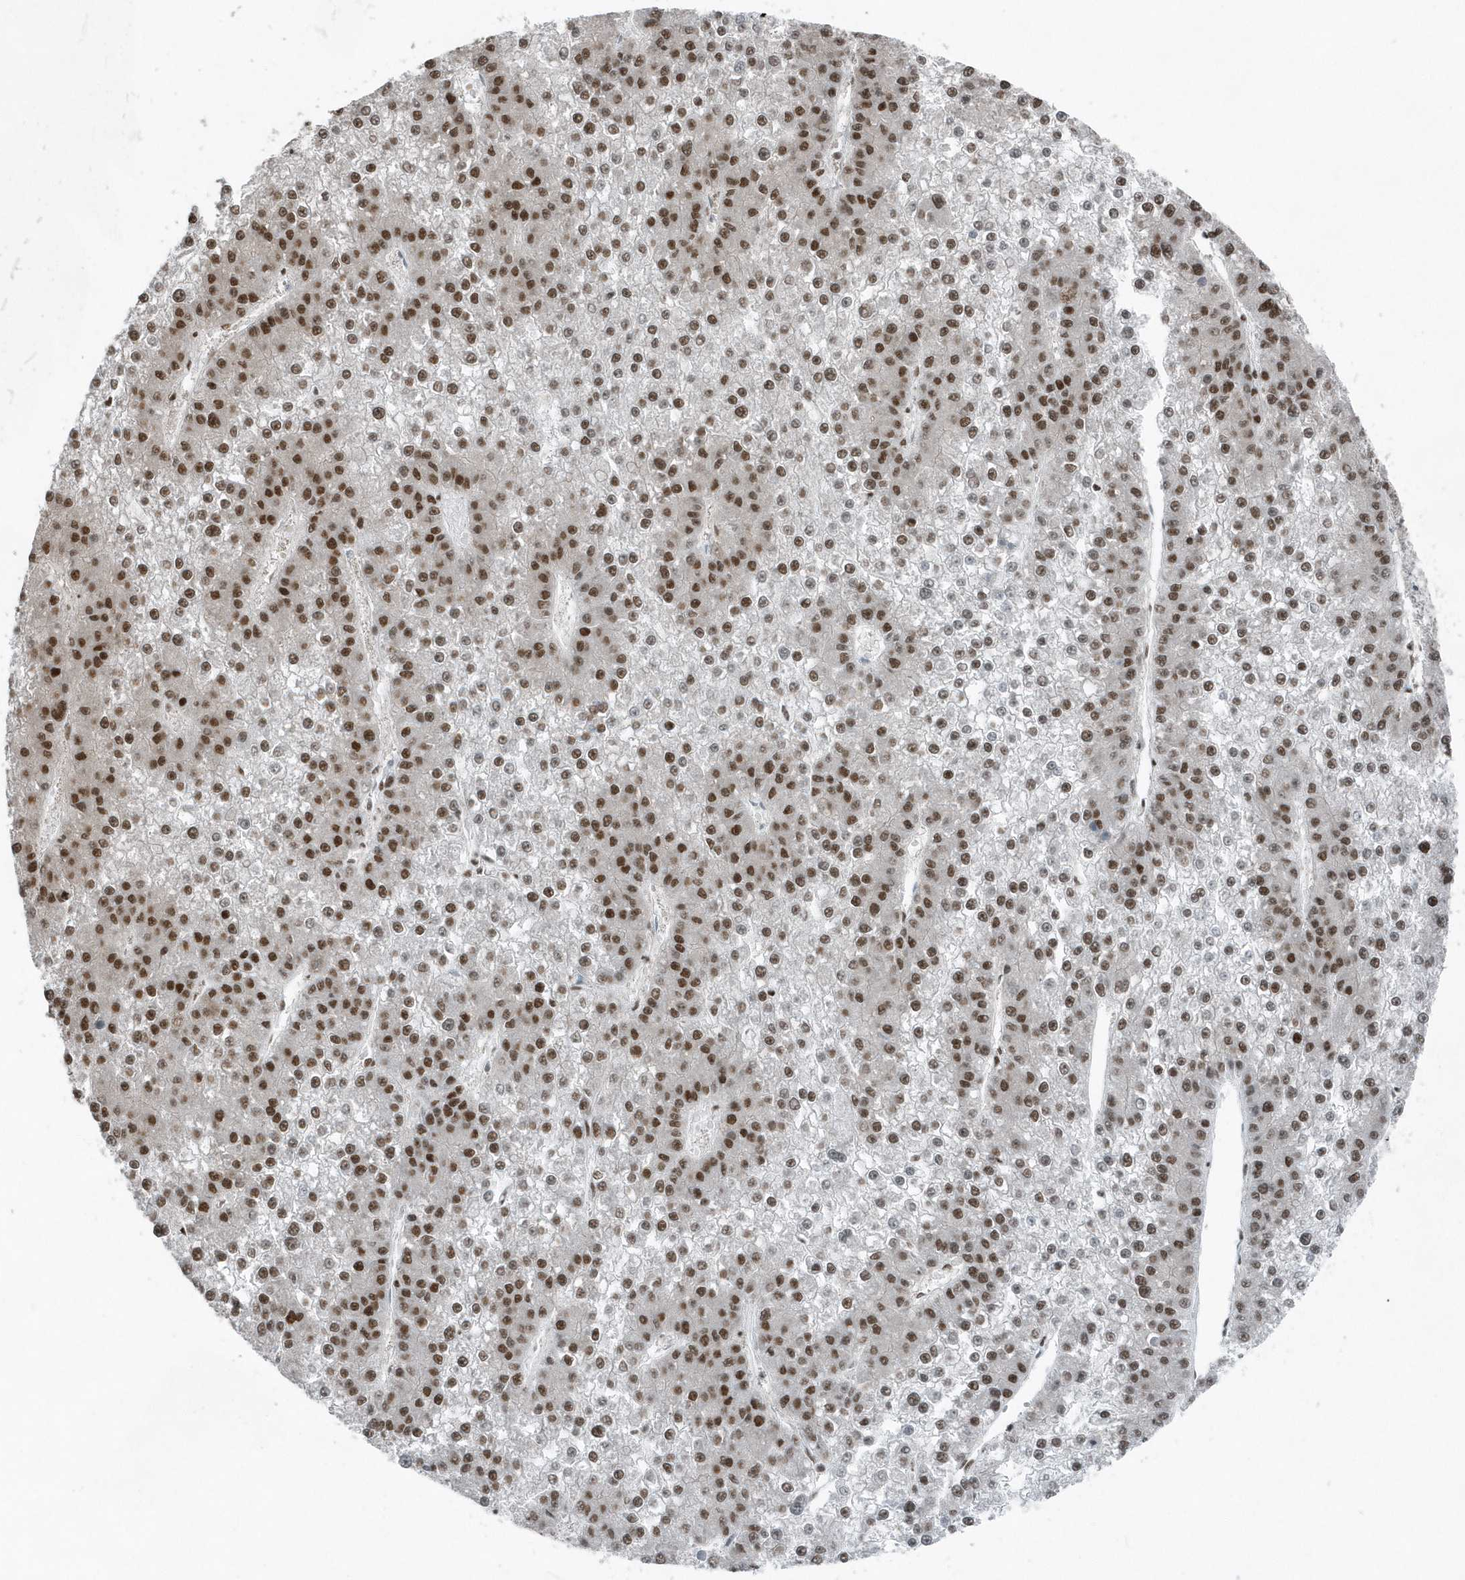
{"staining": {"intensity": "moderate", "quantity": ">75%", "location": "nuclear"}, "tissue": "liver cancer", "cell_type": "Tumor cells", "image_type": "cancer", "snomed": [{"axis": "morphology", "description": "Carcinoma, Hepatocellular, NOS"}, {"axis": "topography", "description": "Liver"}], "caption": "This histopathology image displays liver cancer stained with immunohistochemistry to label a protein in brown. The nuclear of tumor cells show moderate positivity for the protein. Nuclei are counter-stained blue.", "gene": "YTHDC1", "patient": {"sex": "female", "age": 73}}